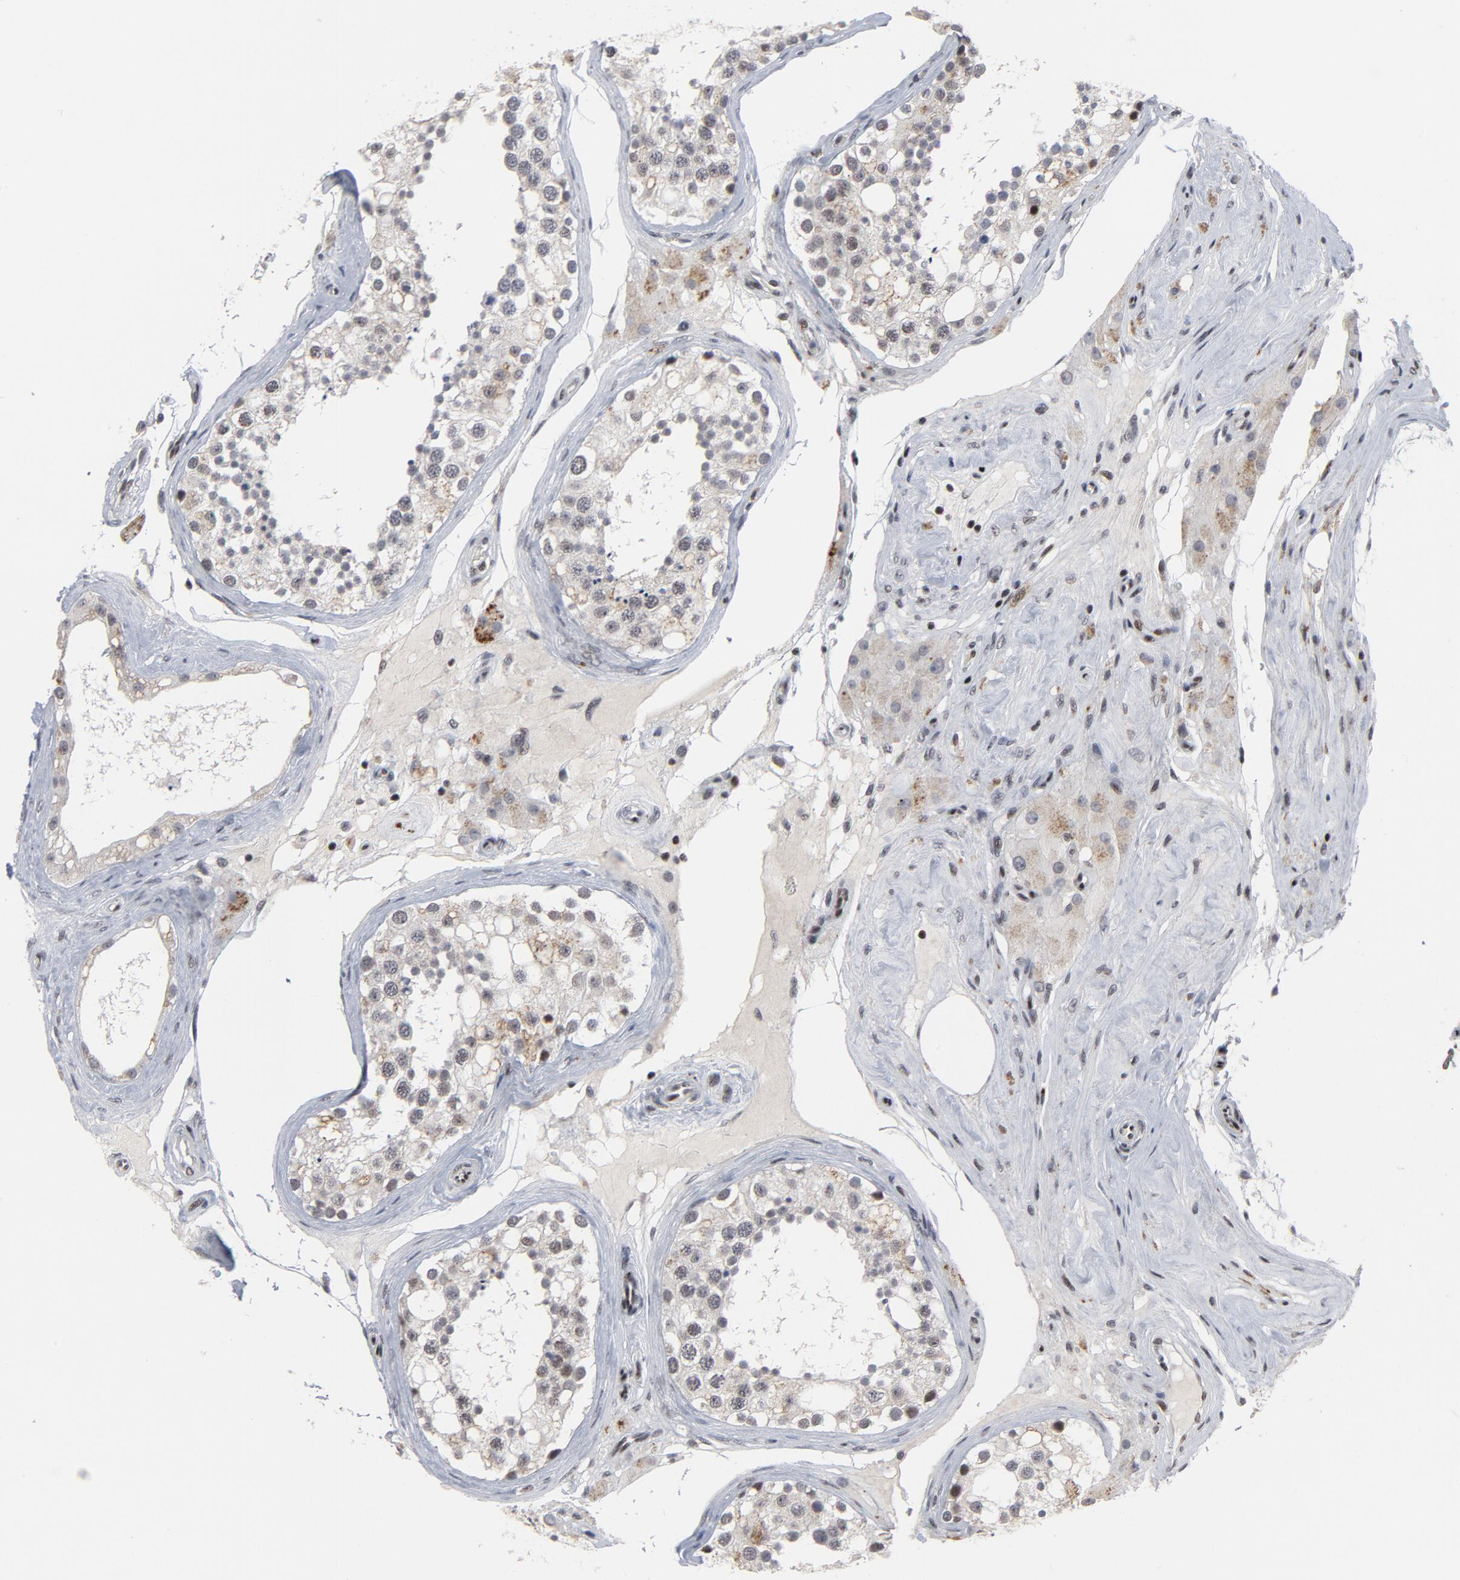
{"staining": {"intensity": "weak", "quantity": "25%-75%", "location": "cytoplasmic/membranous,nuclear"}, "tissue": "testis", "cell_type": "Cells in seminiferous ducts", "image_type": "normal", "snomed": [{"axis": "morphology", "description": "Normal tissue, NOS"}, {"axis": "topography", "description": "Testis"}], "caption": "Weak cytoplasmic/membranous,nuclear positivity for a protein is seen in about 25%-75% of cells in seminiferous ducts of normal testis using IHC.", "gene": "GABPA", "patient": {"sex": "male", "age": 68}}